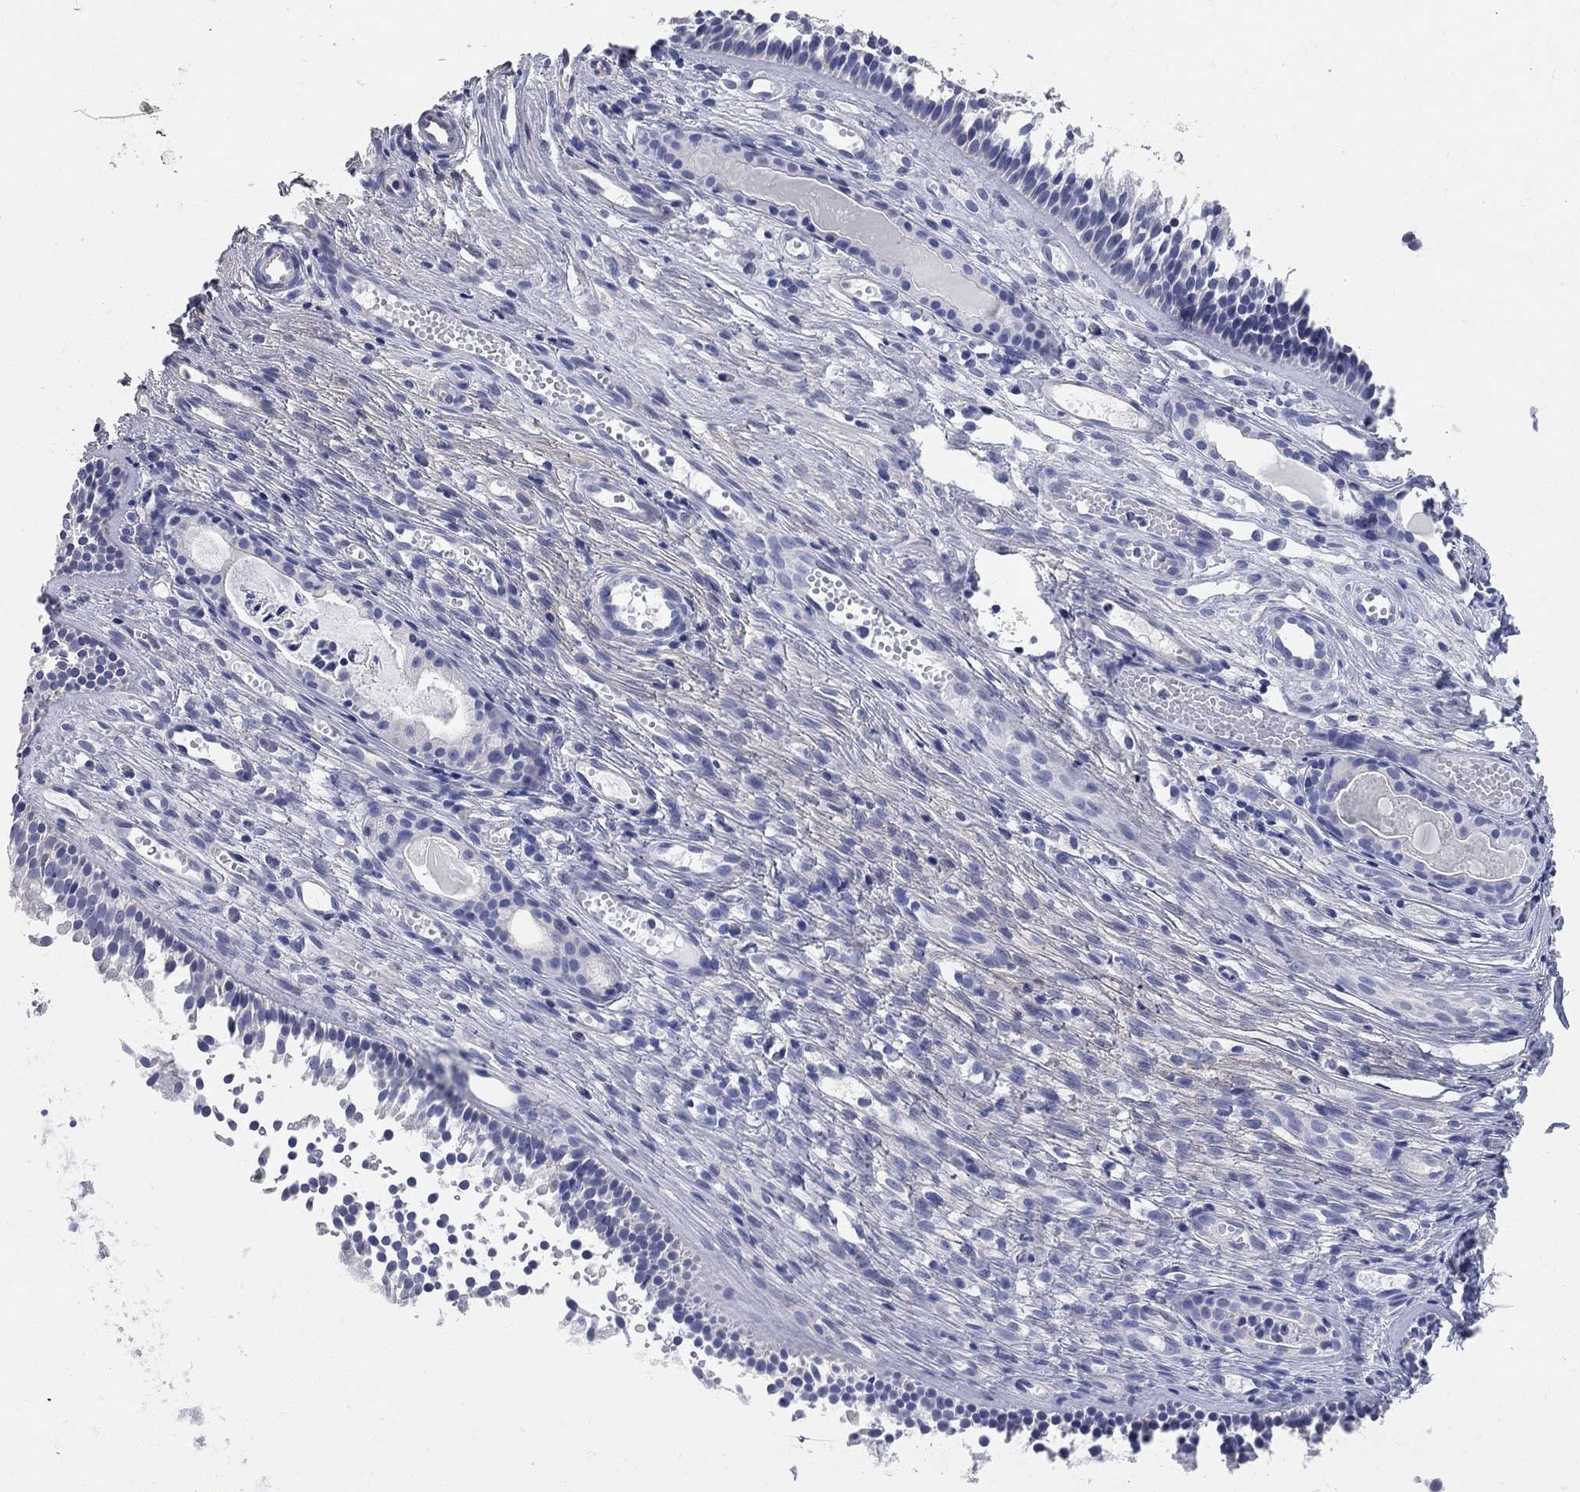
{"staining": {"intensity": "negative", "quantity": "none", "location": "none"}, "tissue": "nasopharynx", "cell_type": "Respiratory epithelial cells", "image_type": "normal", "snomed": [{"axis": "morphology", "description": "Normal tissue, NOS"}, {"axis": "topography", "description": "Nasopharynx"}], "caption": "This is an IHC histopathology image of unremarkable nasopharynx. There is no staining in respiratory epithelial cells.", "gene": "AOX1", "patient": {"sex": "male", "age": 51}}